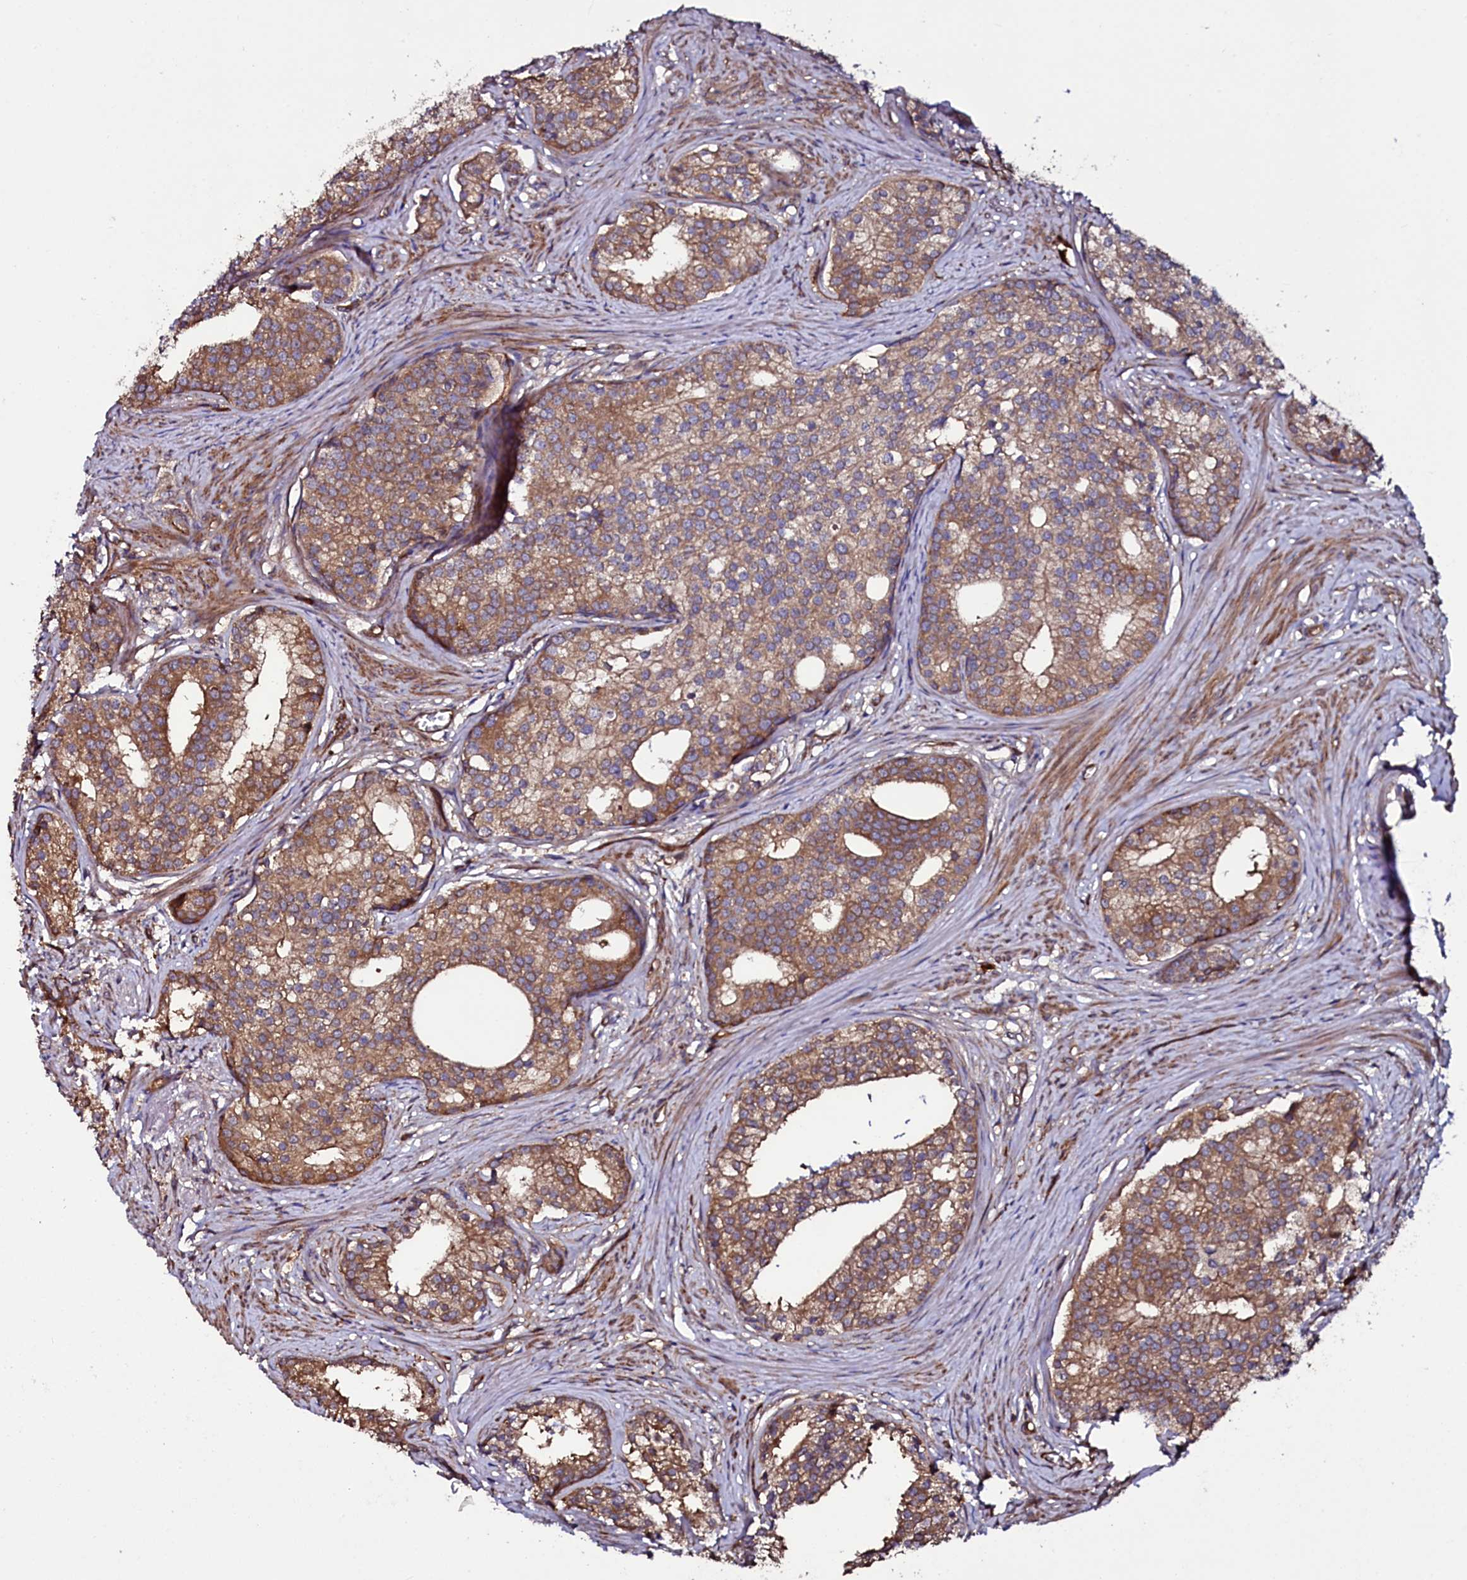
{"staining": {"intensity": "strong", "quantity": ">75%", "location": "cytoplasmic/membranous"}, "tissue": "prostate cancer", "cell_type": "Tumor cells", "image_type": "cancer", "snomed": [{"axis": "morphology", "description": "Adenocarcinoma, Low grade"}, {"axis": "topography", "description": "Prostate"}], "caption": "Immunohistochemical staining of prostate cancer reveals high levels of strong cytoplasmic/membranous positivity in about >75% of tumor cells.", "gene": "USPL1", "patient": {"sex": "male", "age": 71}}